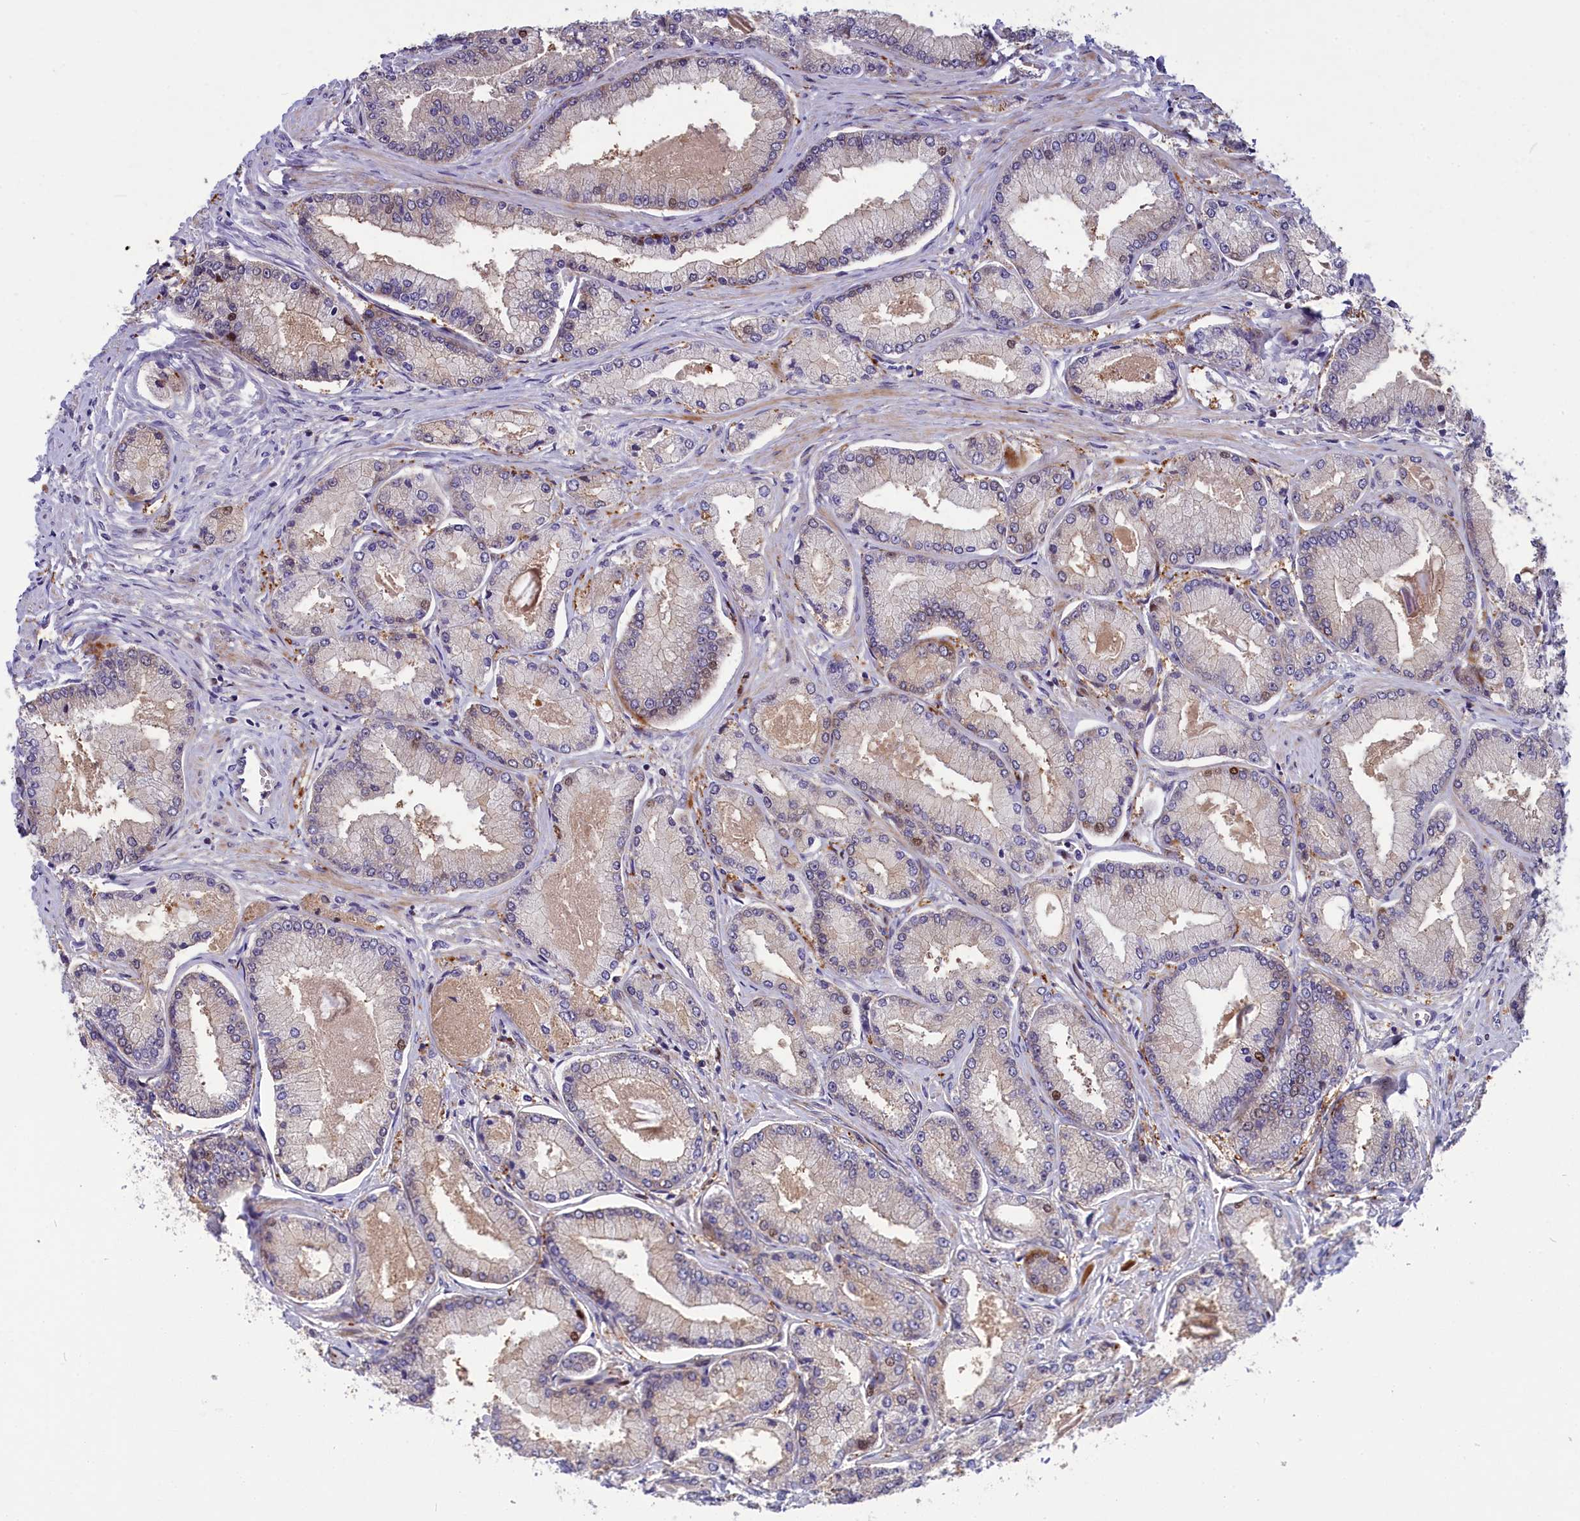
{"staining": {"intensity": "moderate", "quantity": "<25%", "location": "nuclear"}, "tissue": "prostate cancer", "cell_type": "Tumor cells", "image_type": "cancer", "snomed": [{"axis": "morphology", "description": "Adenocarcinoma, Low grade"}, {"axis": "topography", "description": "Prostate"}], "caption": "A photomicrograph of human prostate adenocarcinoma (low-grade) stained for a protein exhibits moderate nuclear brown staining in tumor cells.", "gene": "NKPD1", "patient": {"sex": "male", "age": 74}}